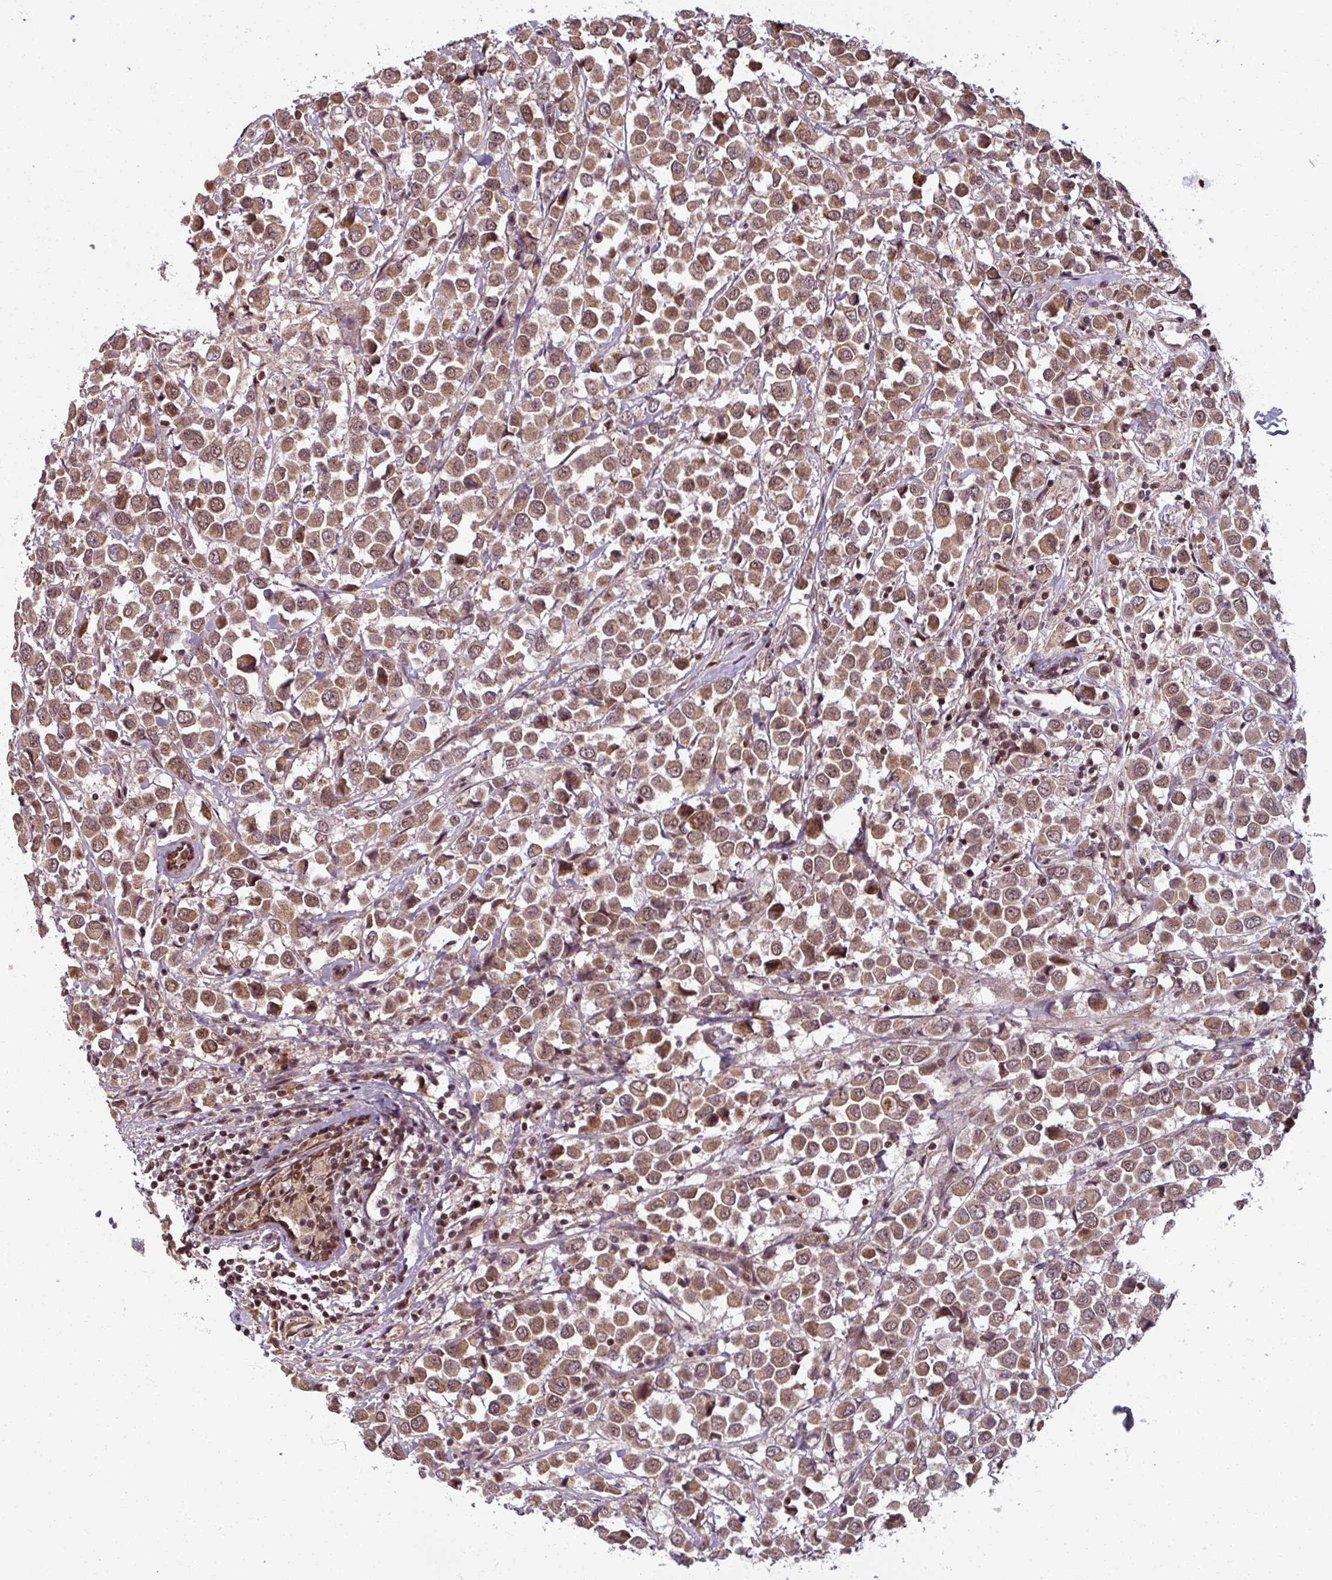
{"staining": {"intensity": "moderate", "quantity": ">75%", "location": "cytoplasmic/membranous,nuclear"}, "tissue": "breast cancer", "cell_type": "Tumor cells", "image_type": "cancer", "snomed": [{"axis": "morphology", "description": "Duct carcinoma"}, {"axis": "topography", "description": "Breast"}], "caption": "Immunohistochemistry (DAB) staining of human breast cancer (invasive ductal carcinoma) displays moderate cytoplasmic/membranous and nuclear protein expression in approximately >75% of tumor cells. The staining was performed using DAB, with brown indicating positive protein expression. Nuclei are stained blue with hematoxylin.", "gene": "SWI5", "patient": {"sex": "female", "age": 61}}